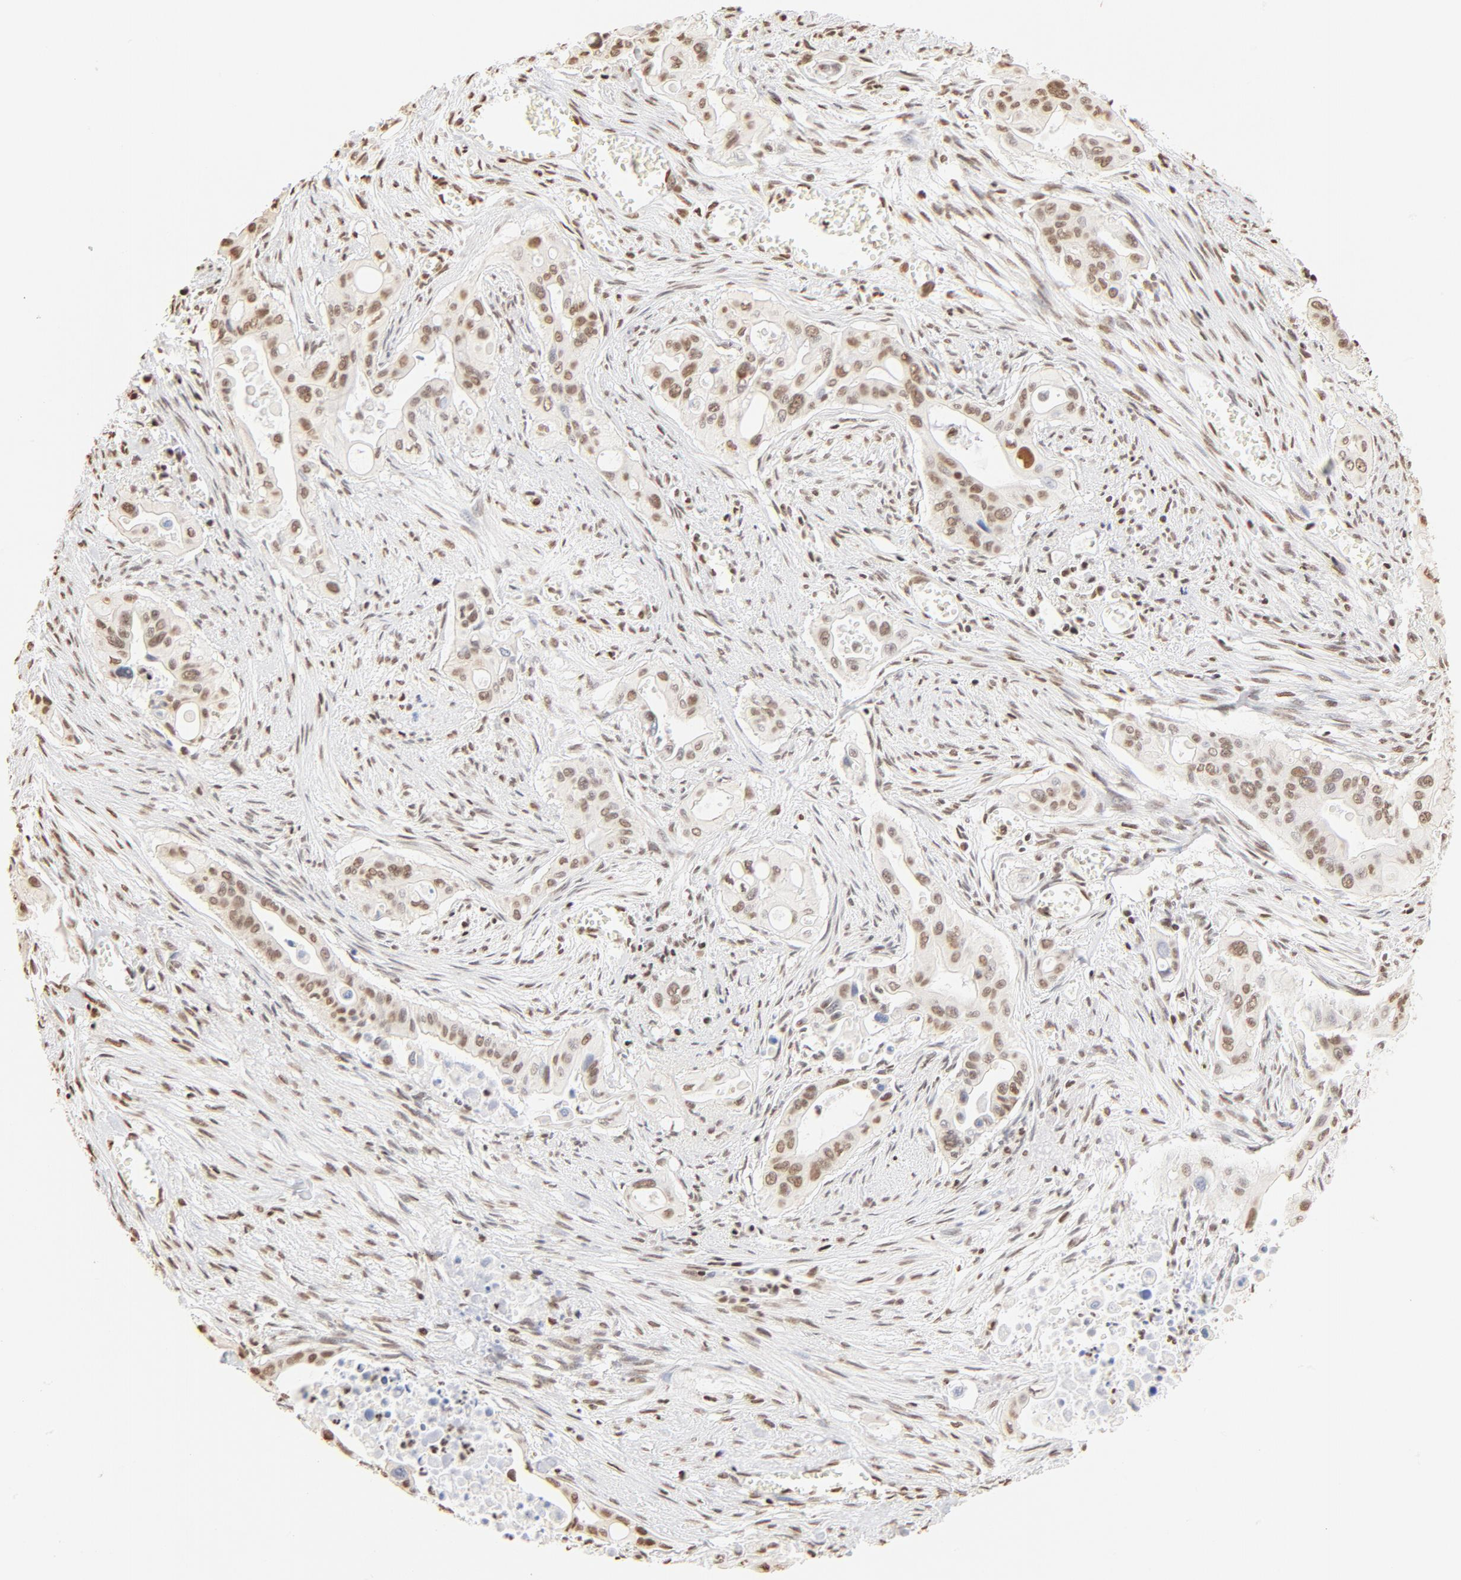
{"staining": {"intensity": "moderate", "quantity": ">75%", "location": "nuclear"}, "tissue": "pancreatic cancer", "cell_type": "Tumor cells", "image_type": "cancer", "snomed": [{"axis": "morphology", "description": "Adenocarcinoma, NOS"}, {"axis": "topography", "description": "Pancreas"}], "caption": "Immunohistochemical staining of human pancreatic adenocarcinoma reveals moderate nuclear protein positivity in about >75% of tumor cells.", "gene": "ZNF540", "patient": {"sex": "male", "age": 77}}